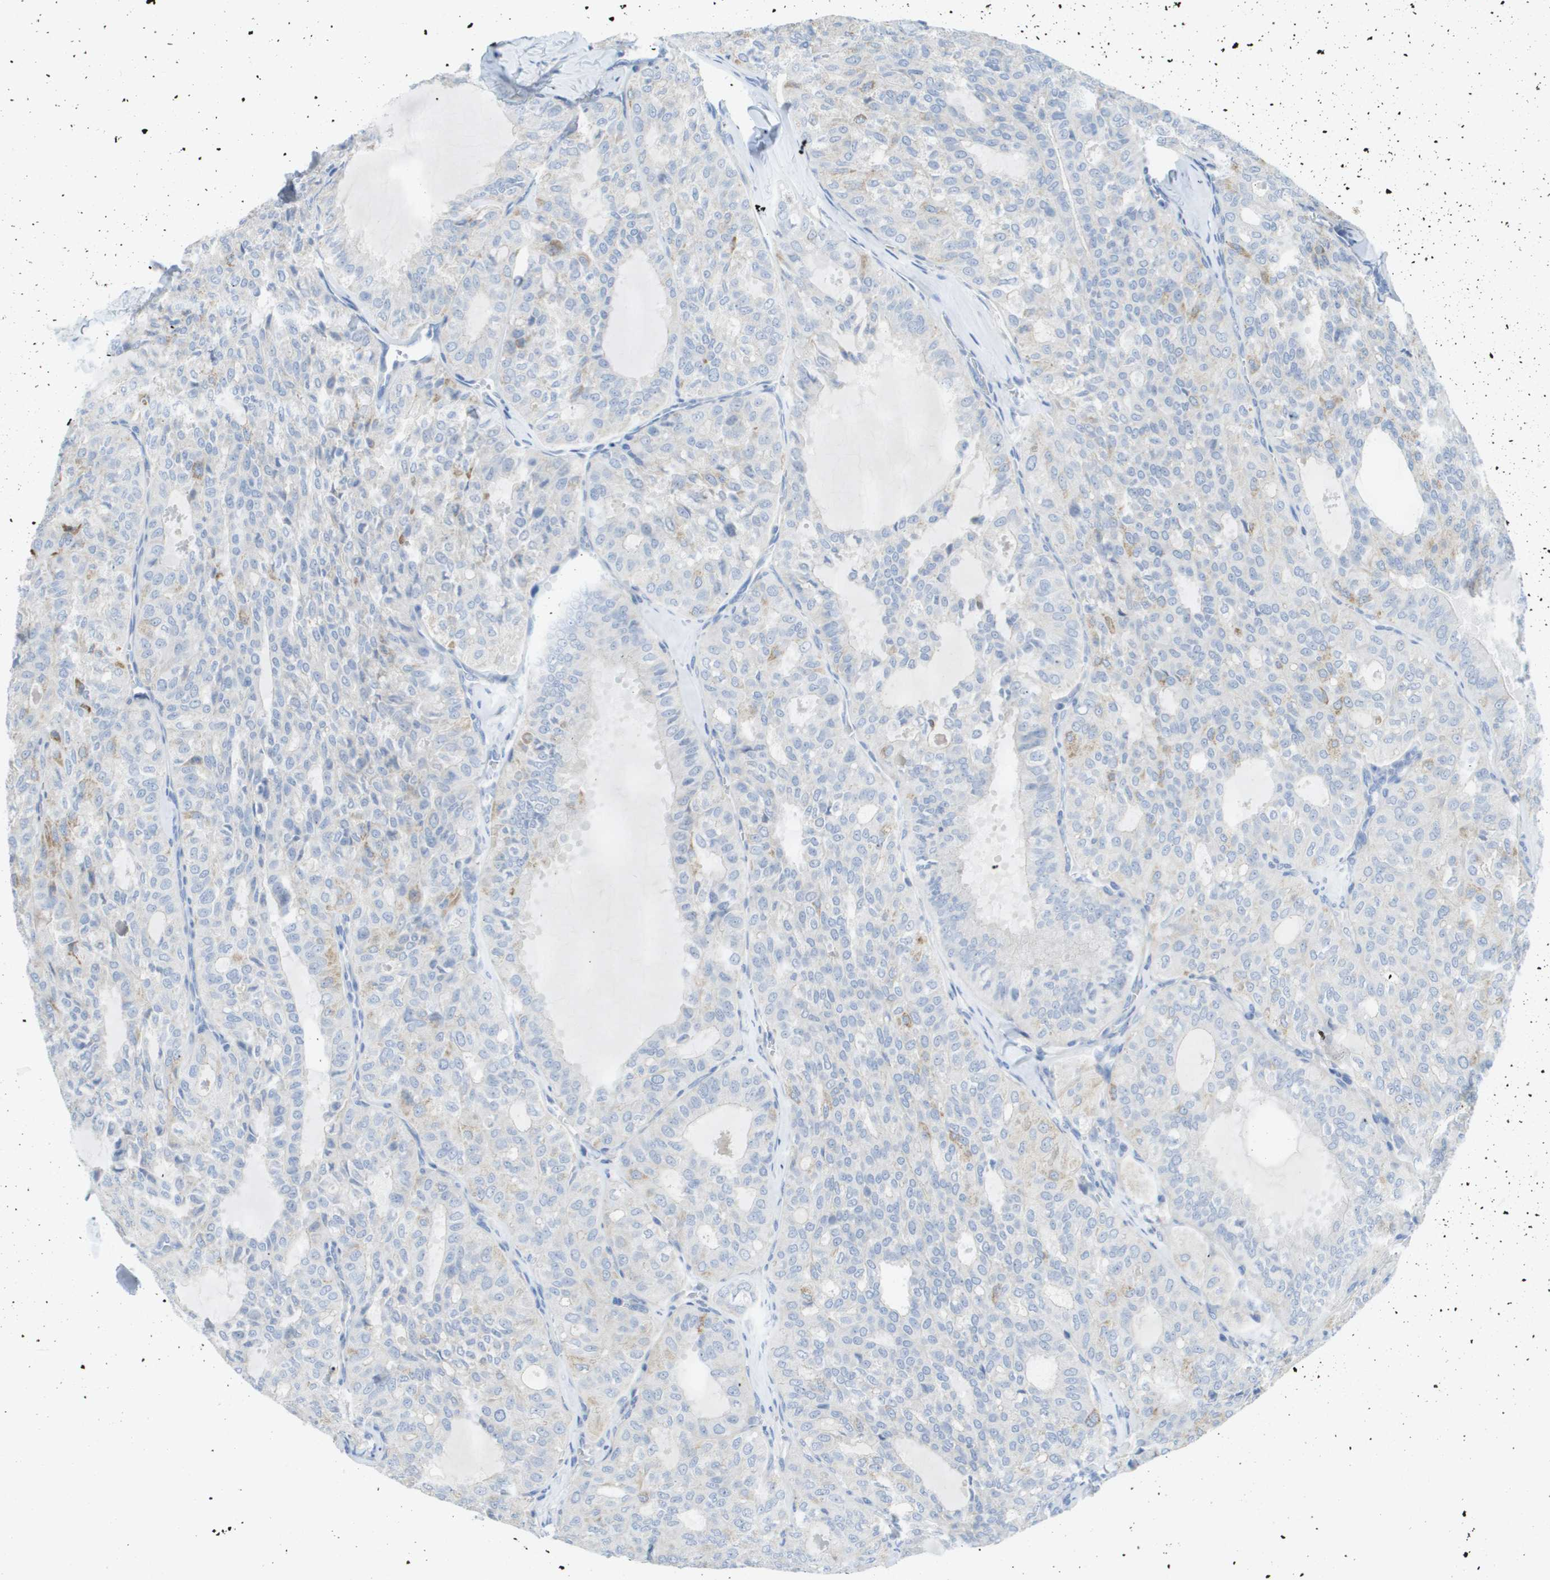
{"staining": {"intensity": "weak", "quantity": "<25%", "location": "cytoplasmic/membranous"}, "tissue": "thyroid cancer", "cell_type": "Tumor cells", "image_type": "cancer", "snomed": [{"axis": "morphology", "description": "Follicular adenoma carcinoma, NOS"}, {"axis": "topography", "description": "Thyroid gland"}], "caption": "Thyroid cancer stained for a protein using immunohistochemistry shows no expression tumor cells.", "gene": "MYL3", "patient": {"sex": "male", "age": 75}}